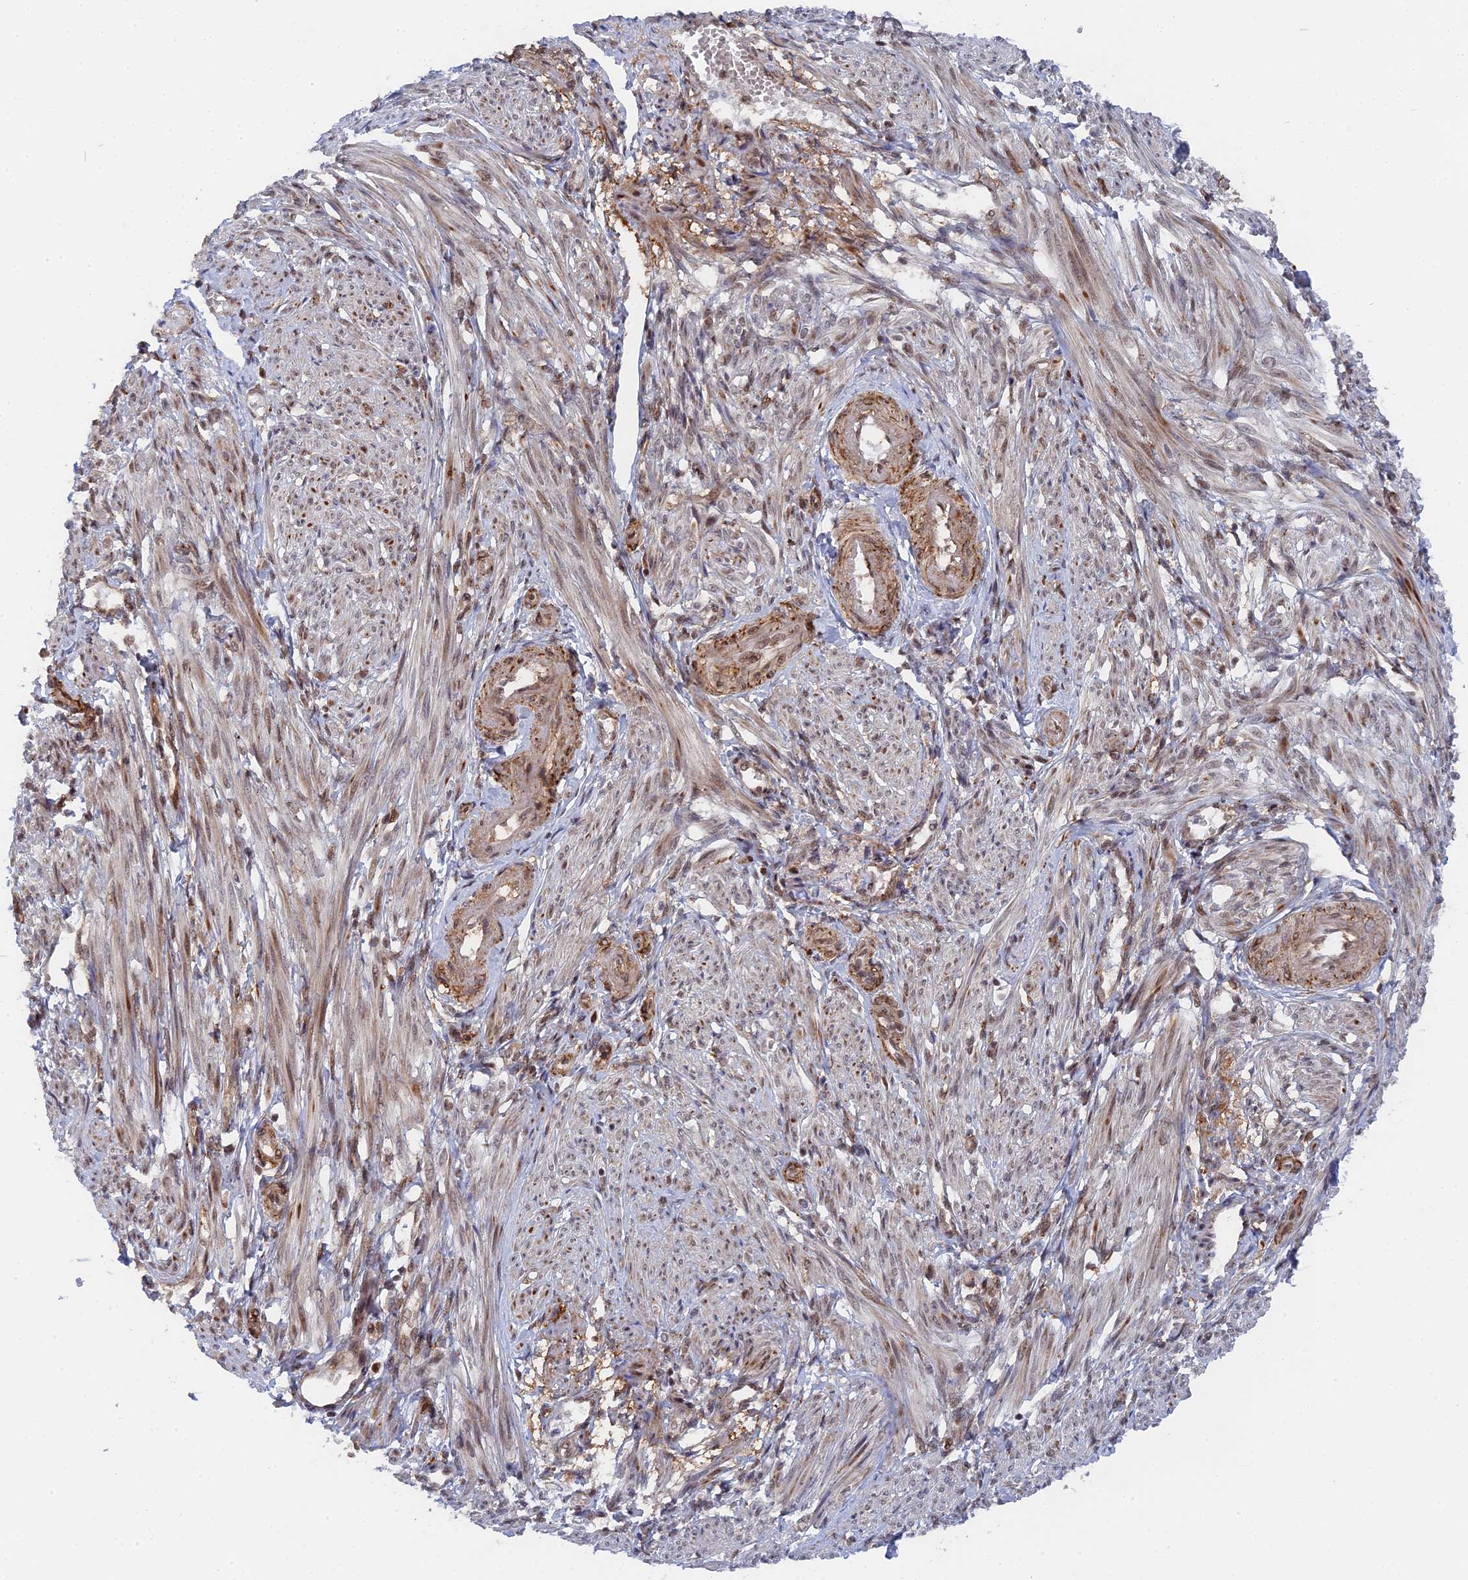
{"staining": {"intensity": "moderate", "quantity": "25%-75%", "location": "cytoplasmic/membranous,nuclear"}, "tissue": "smooth muscle", "cell_type": "Smooth muscle cells", "image_type": "normal", "snomed": [{"axis": "morphology", "description": "Normal tissue, NOS"}, {"axis": "topography", "description": "Smooth muscle"}], "caption": "Immunohistochemical staining of benign human smooth muscle shows 25%-75% levels of moderate cytoplasmic/membranous,nuclear protein expression in approximately 25%-75% of smooth muscle cells.", "gene": "CCDC85A", "patient": {"sex": "female", "age": 39}}